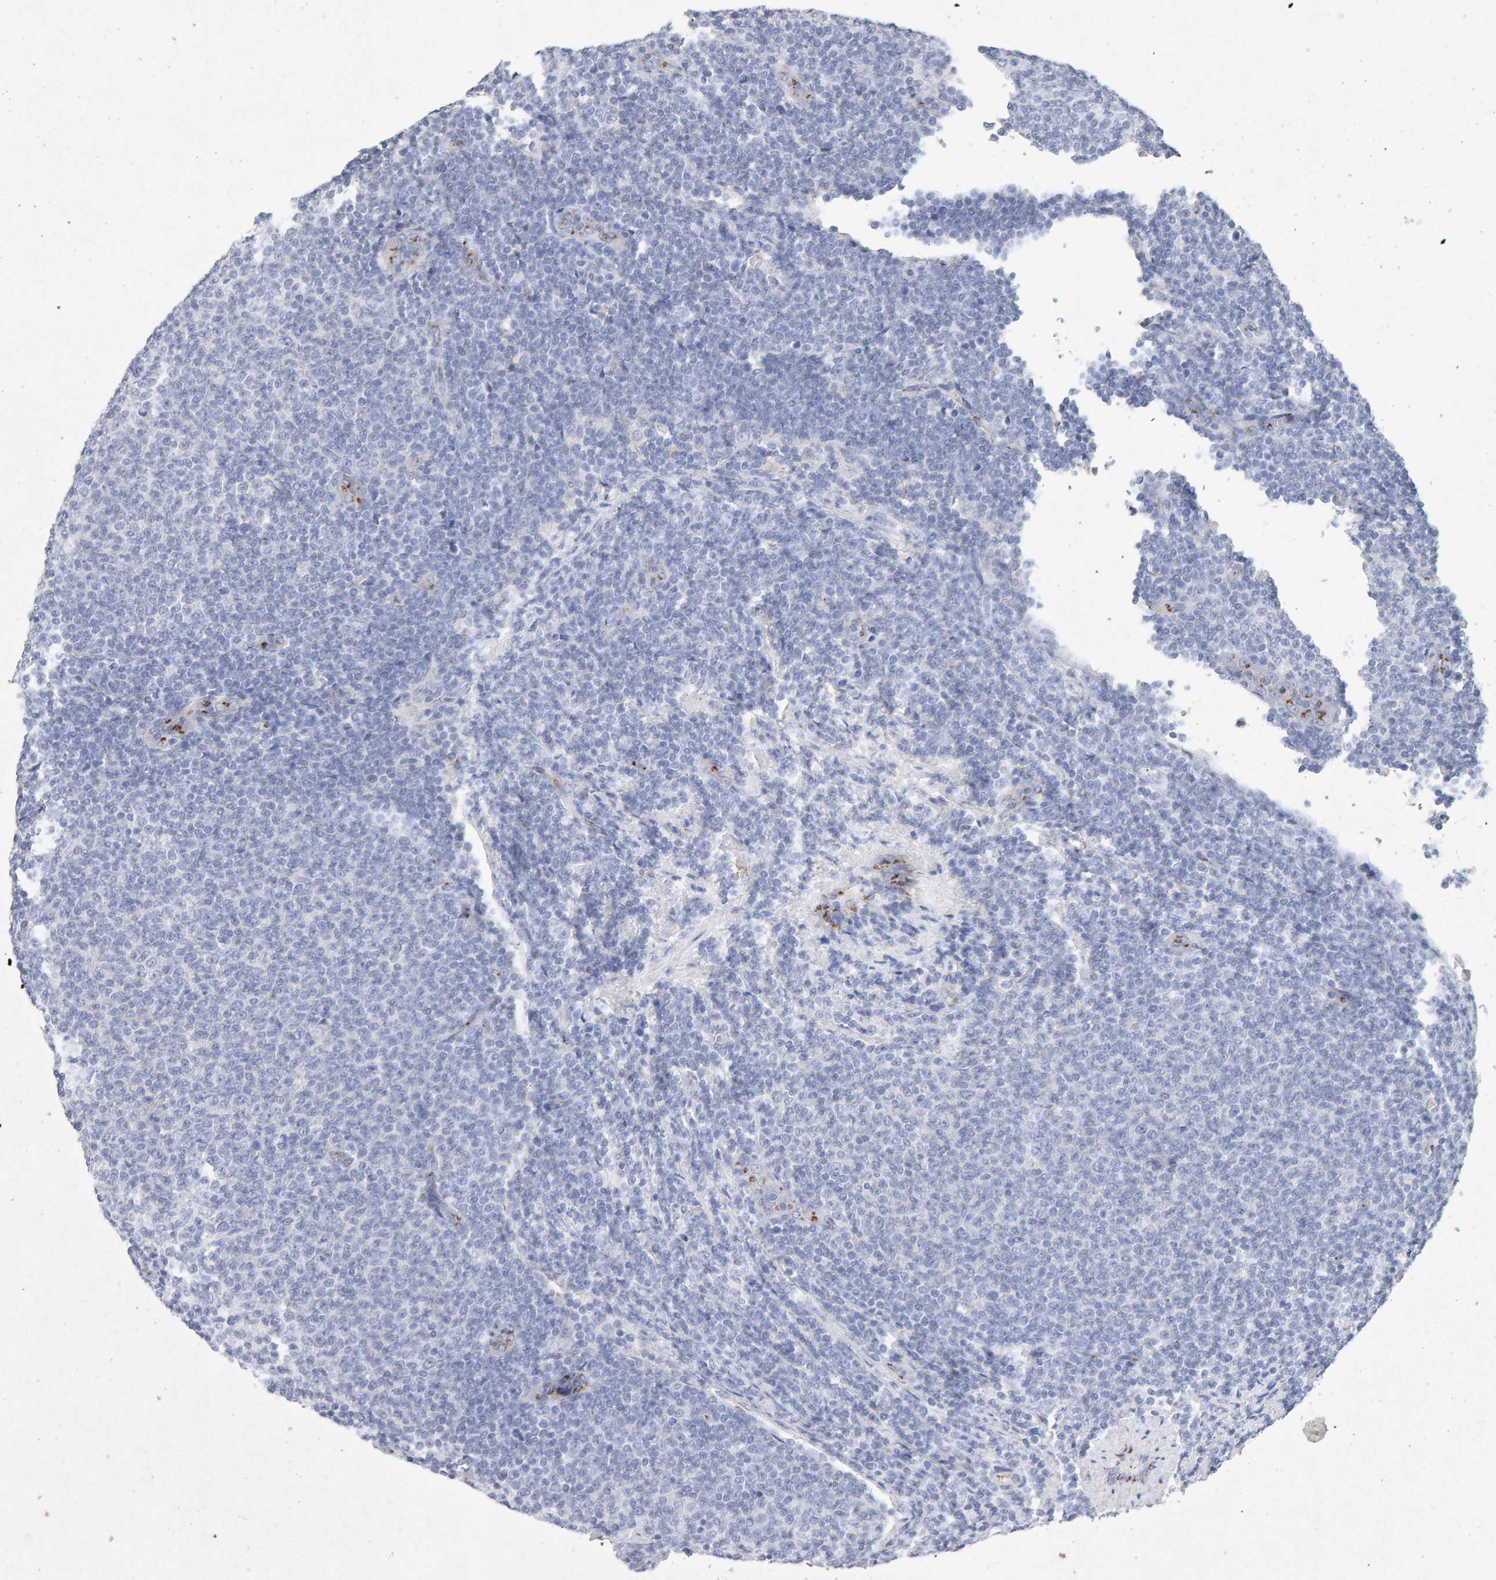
{"staining": {"intensity": "negative", "quantity": "none", "location": "none"}, "tissue": "lymphoma", "cell_type": "Tumor cells", "image_type": "cancer", "snomed": [{"axis": "morphology", "description": "Malignant lymphoma, non-Hodgkin's type, Low grade"}, {"axis": "topography", "description": "Lymph node"}], "caption": "Immunohistochemistry micrograph of human lymphoma stained for a protein (brown), which reveals no expression in tumor cells.", "gene": "PTPRM", "patient": {"sex": "male", "age": 66}}